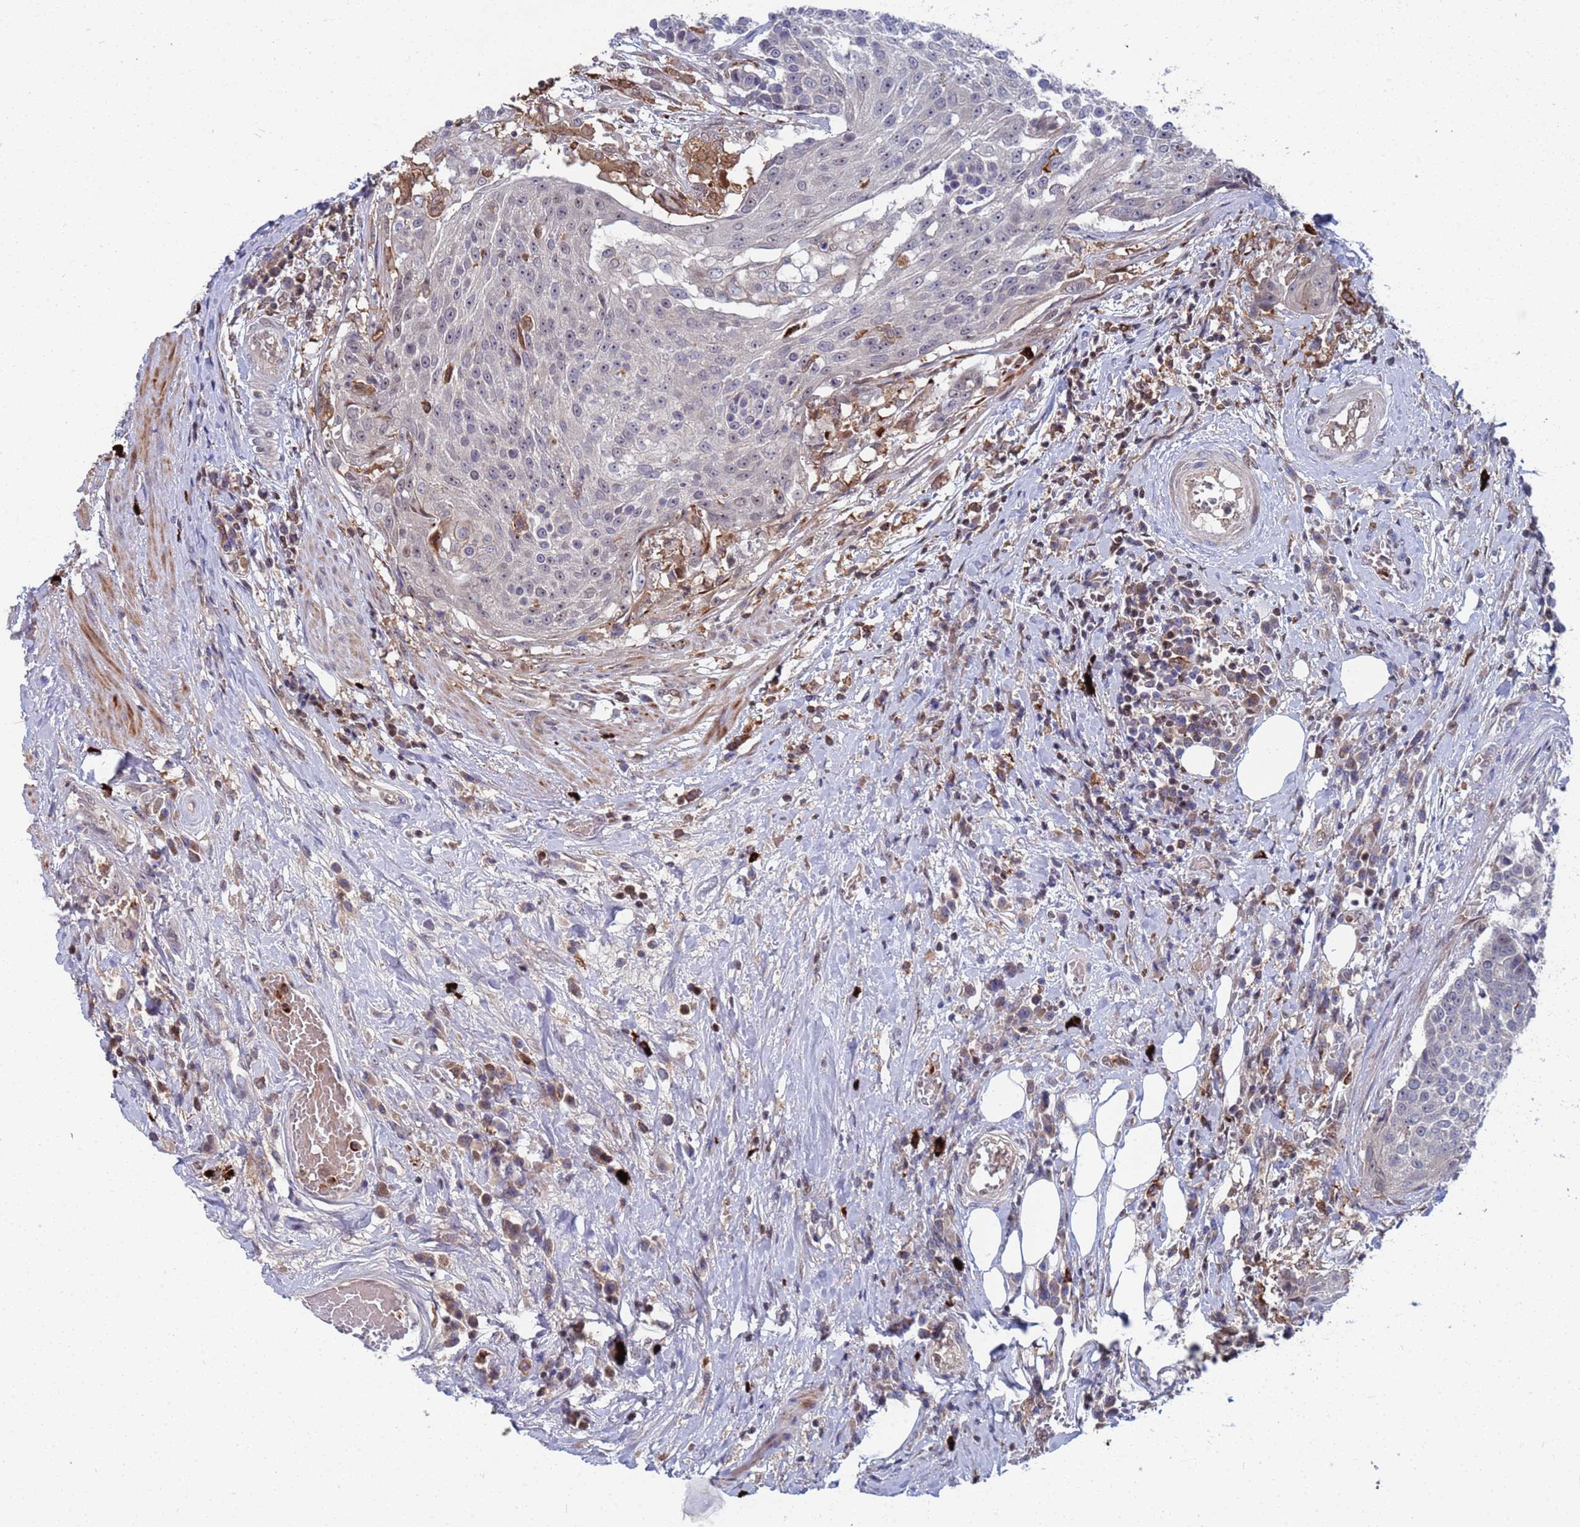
{"staining": {"intensity": "negative", "quantity": "none", "location": "none"}, "tissue": "urothelial cancer", "cell_type": "Tumor cells", "image_type": "cancer", "snomed": [{"axis": "morphology", "description": "Urothelial carcinoma, High grade"}, {"axis": "topography", "description": "Urinary bladder"}], "caption": "High power microscopy micrograph of an IHC histopathology image of high-grade urothelial carcinoma, revealing no significant expression in tumor cells.", "gene": "TMBIM6", "patient": {"sex": "female", "age": 63}}